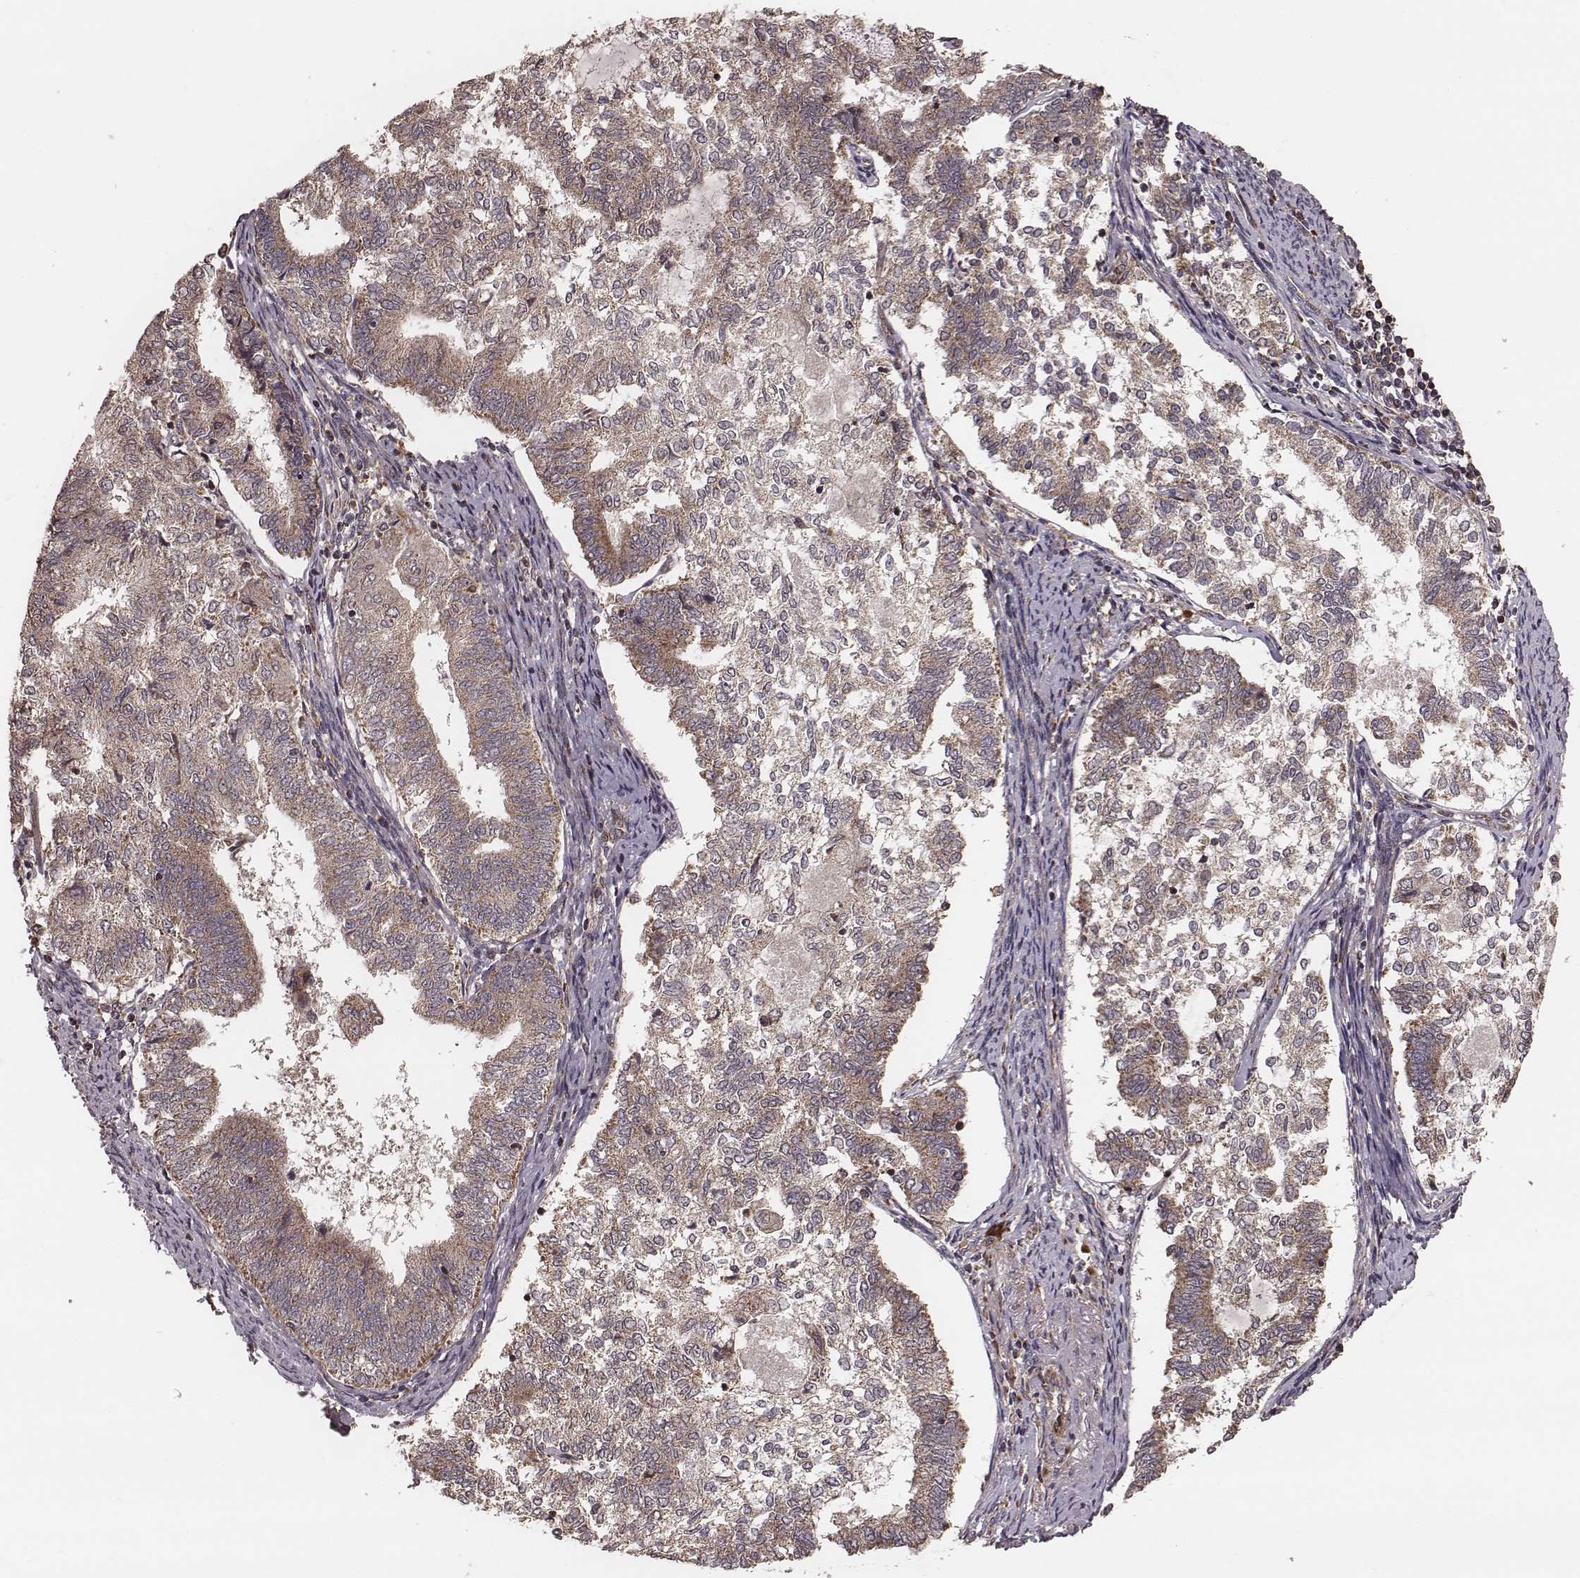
{"staining": {"intensity": "moderate", "quantity": "25%-75%", "location": "cytoplasmic/membranous"}, "tissue": "endometrial cancer", "cell_type": "Tumor cells", "image_type": "cancer", "snomed": [{"axis": "morphology", "description": "Adenocarcinoma, NOS"}, {"axis": "topography", "description": "Endometrium"}], "caption": "Endometrial cancer (adenocarcinoma) stained with a brown dye demonstrates moderate cytoplasmic/membranous positive positivity in approximately 25%-75% of tumor cells.", "gene": "ZDHHC21", "patient": {"sex": "female", "age": 65}}